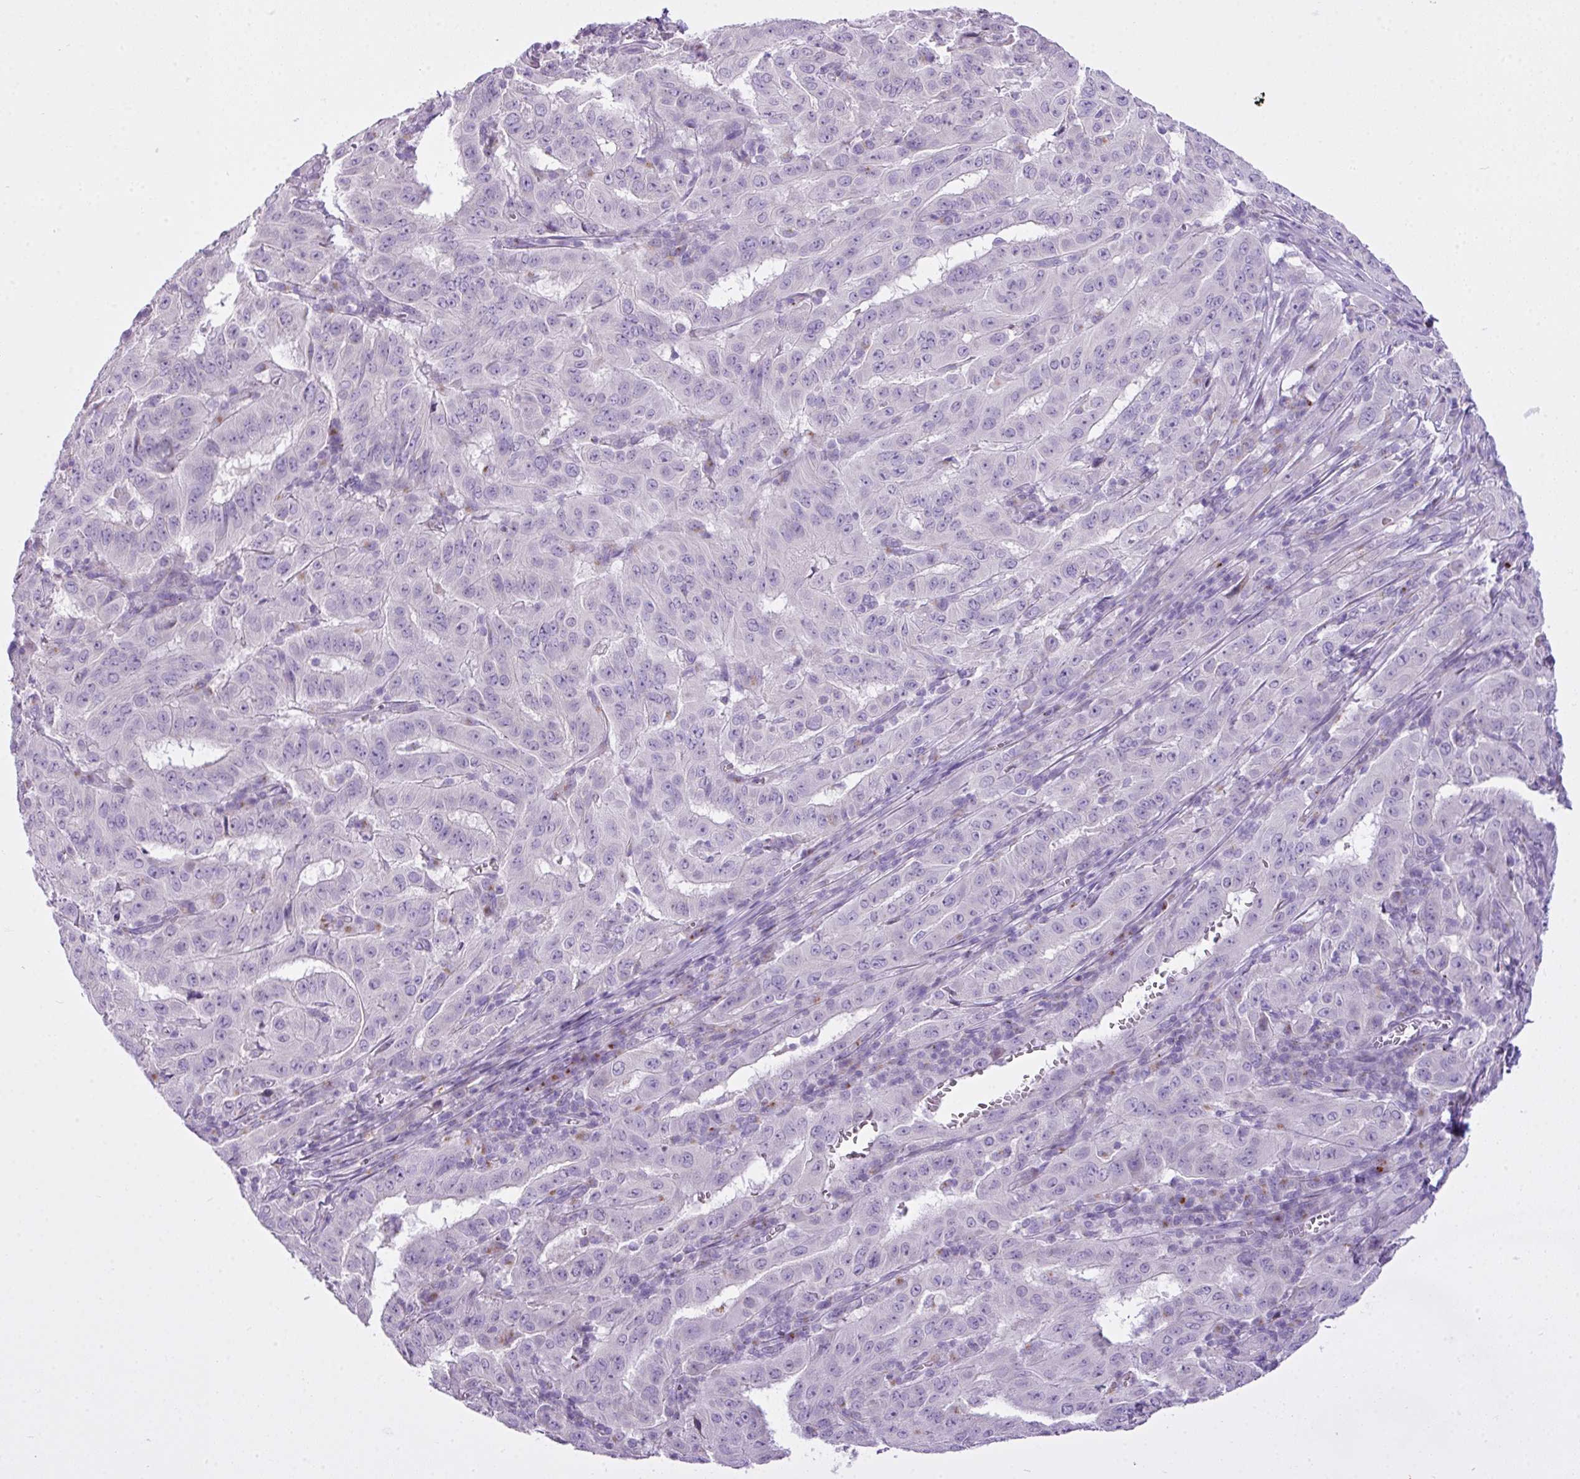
{"staining": {"intensity": "negative", "quantity": "none", "location": "none"}, "tissue": "pancreatic cancer", "cell_type": "Tumor cells", "image_type": "cancer", "snomed": [{"axis": "morphology", "description": "Adenocarcinoma, NOS"}, {"axis": "topography", "description": "Pancreas"}], "caption": "An image of pancreatic cancer stained for a protein demonstrates no brown staining in tumor cells.", "gene": "FAM43A", "patient": {"sex": "male", "age": 63}}